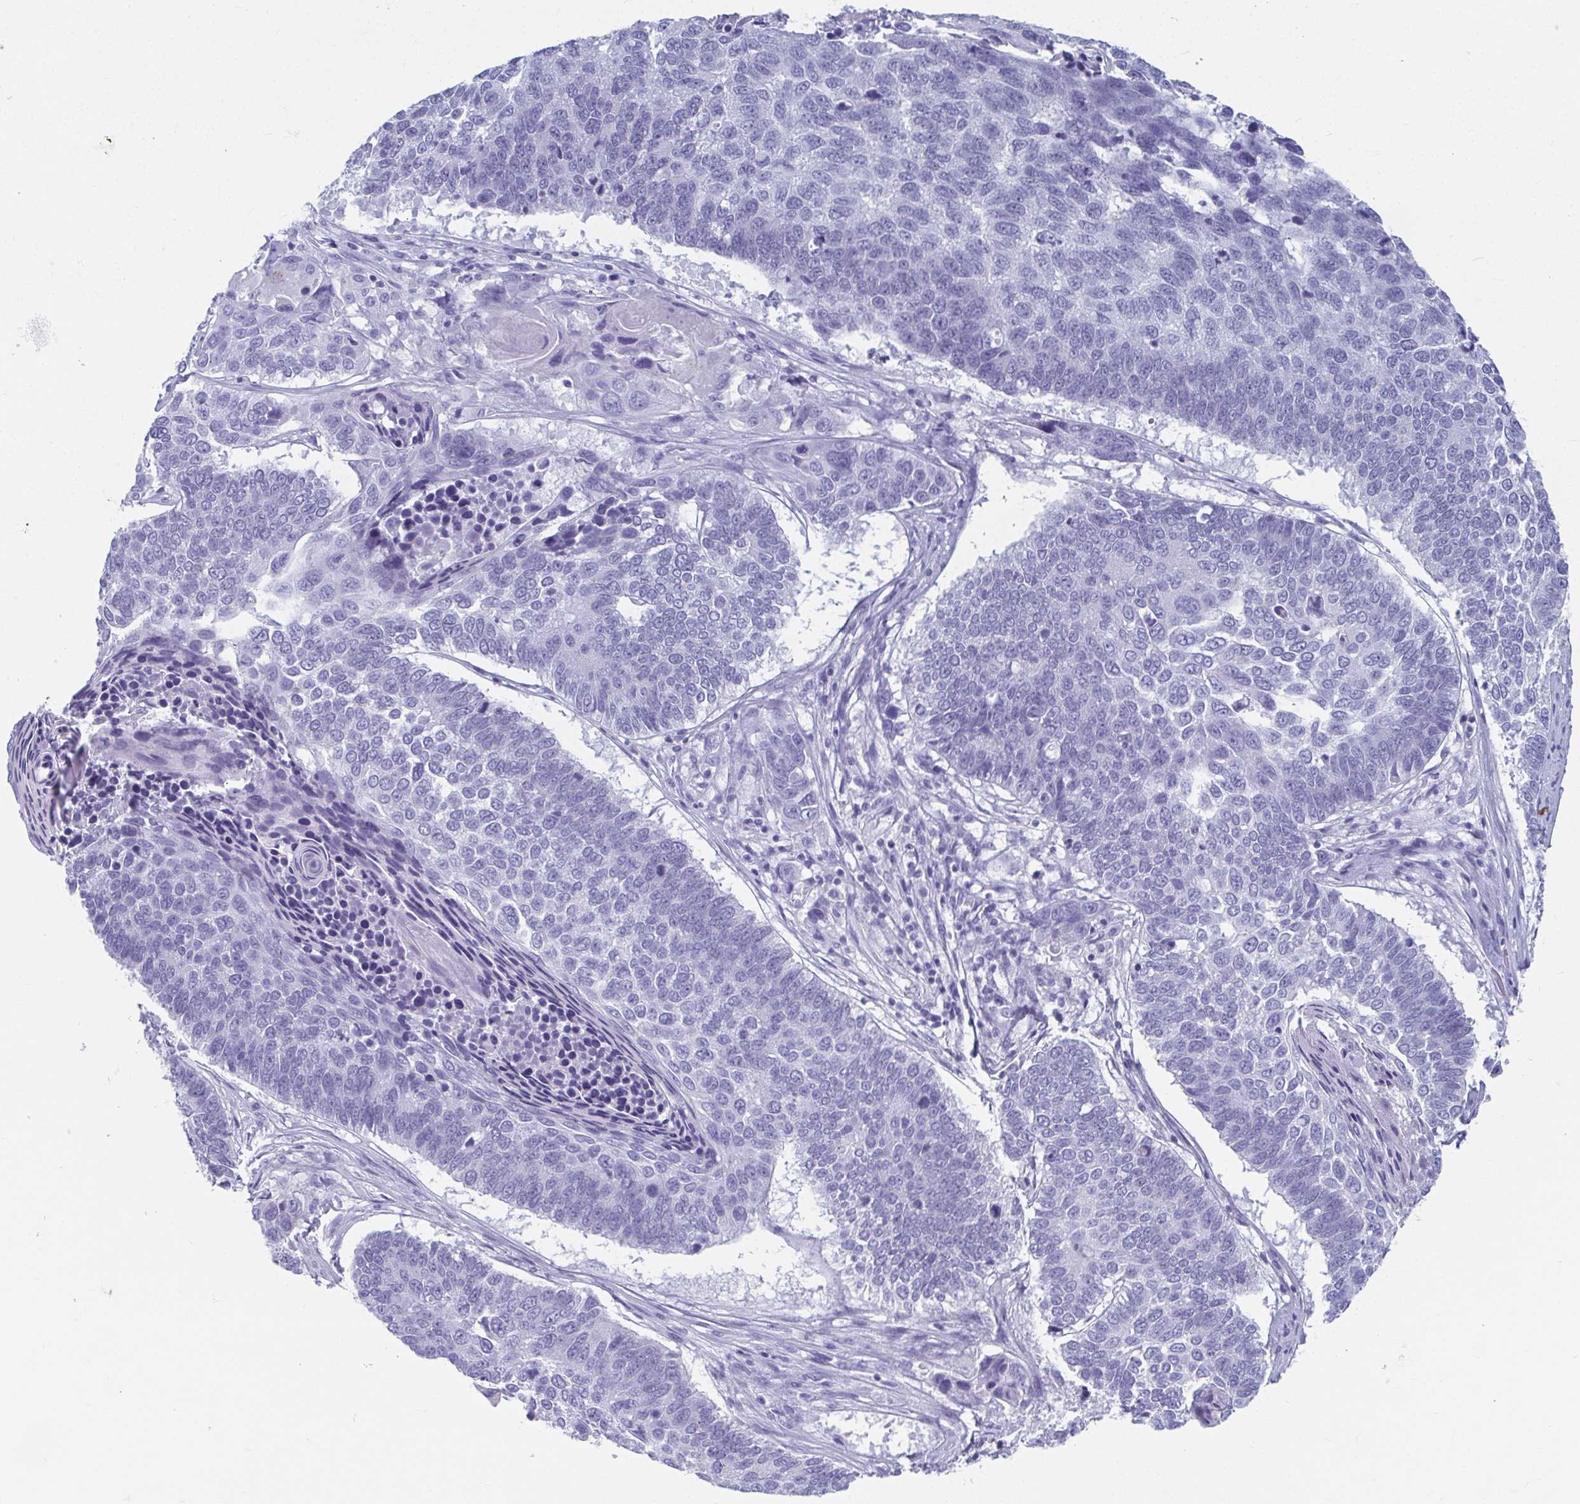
{"staining": {"intensity": "negative", "quantity": "none", "location": "none"}, "tissue": "lung cancer", "cell_type": "Tumor cells", "image_type": "cancer", "snomed": [{"axis": "morphology", "description": "Squamous cell carcinoma, NOS"}, {"axis": "topography", "description": "Lung"}], "caption": "Immunohistochemistry image of lung cancer (squamous cell carcinoma) stained for a protein (brown), which reveals no expression in tumor cells.", "gene": "GHRL", "patient": {"sex": "male", "age": 73}}